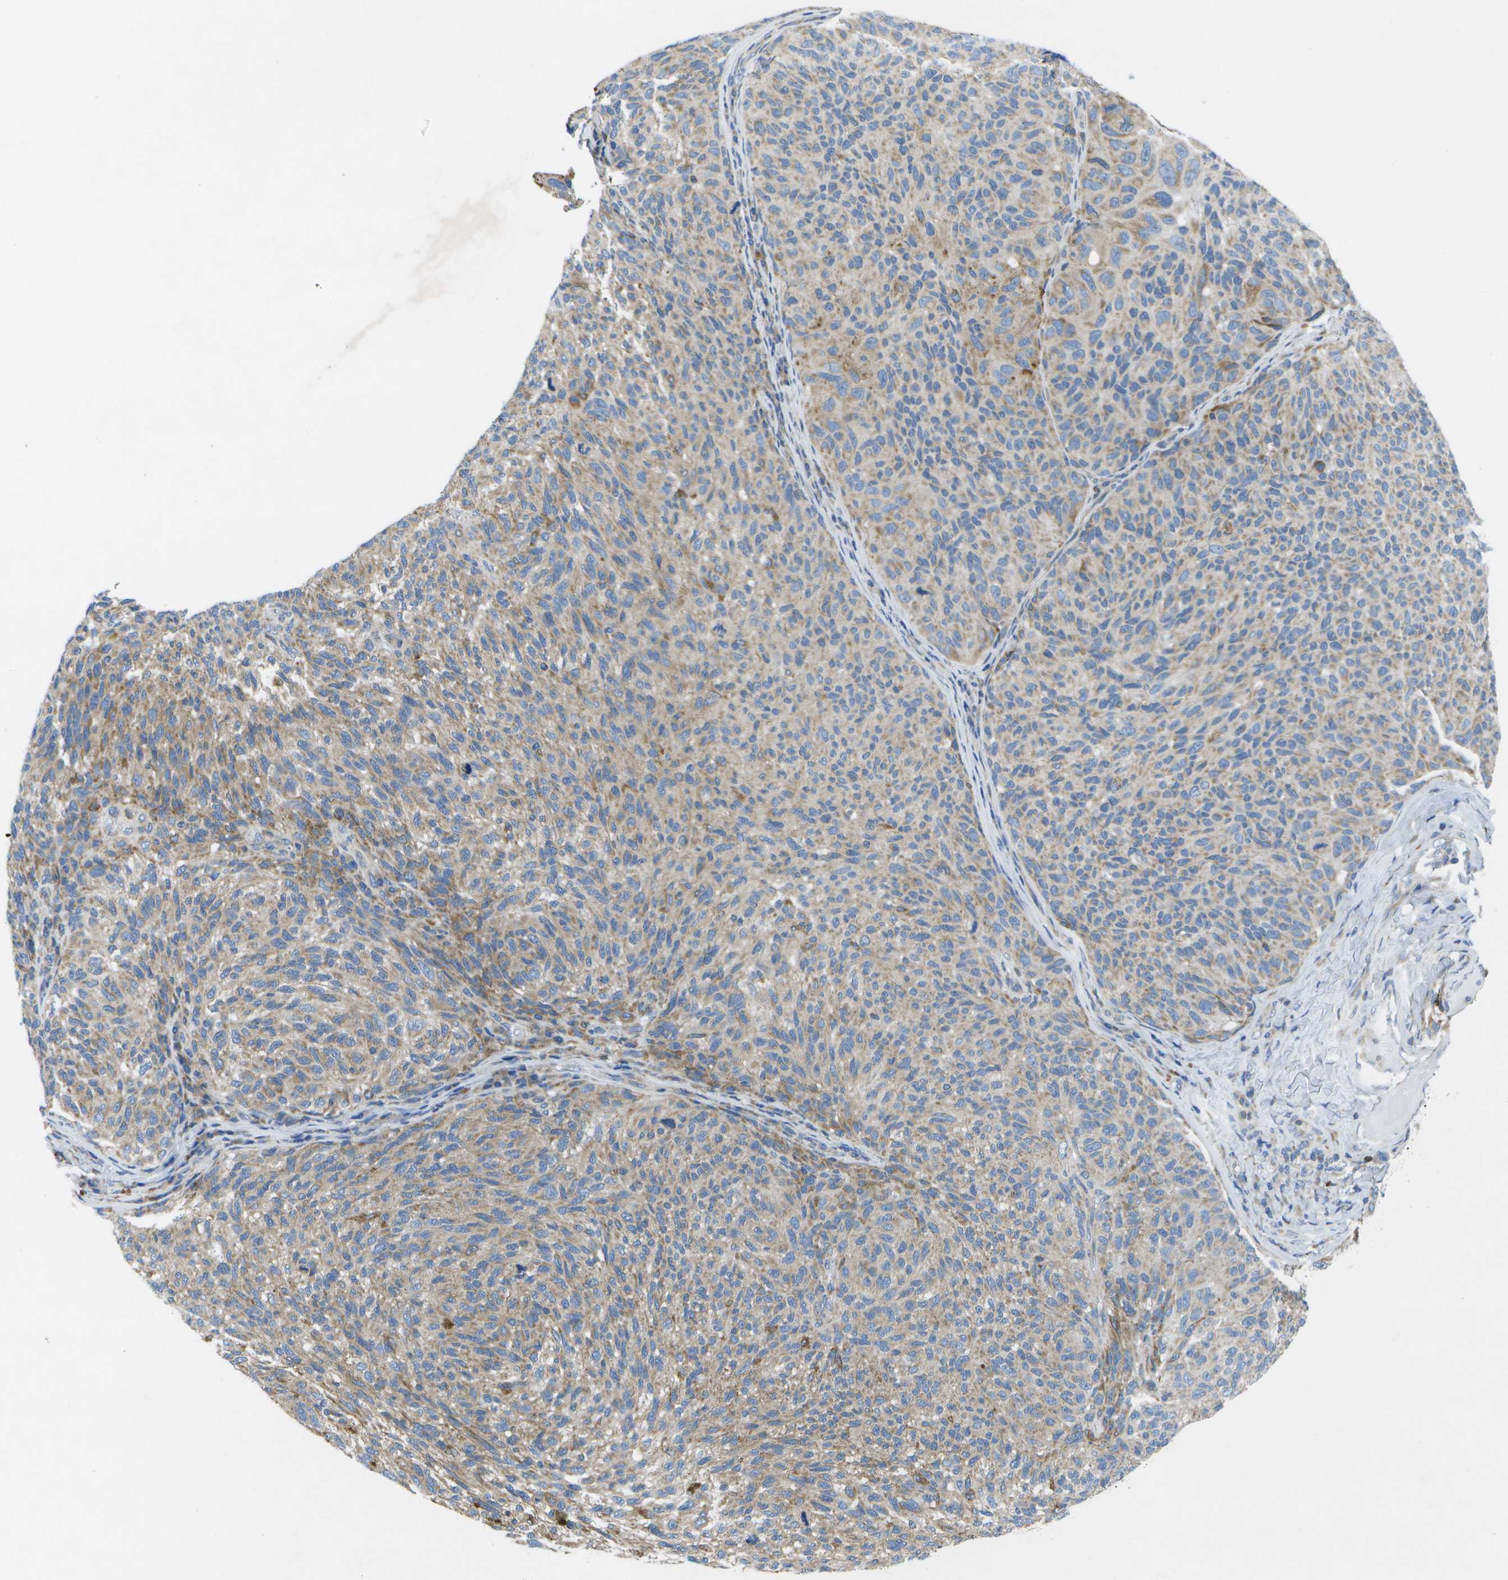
{"staining": {"intensity": "moderate", "quantity": "25%-75%", "location": "cytoplasmic/membranous"}, "tissue": "melanoma", "cell_type": "Tumor cells", "image_type": "cancer", "snomed": [{"axis": "morphology", "description": "Malignant melanoma, NOS"}, {"axis": "topography", "description": "Skin"}], "caption": "Protein staining of melanoma tissue demonstrates moderate cytoplasmic/membranous staining in about 25%-75% of tumor cells.", "gene": "GDF5", "patient": {"sex": "female", "age": 73}}